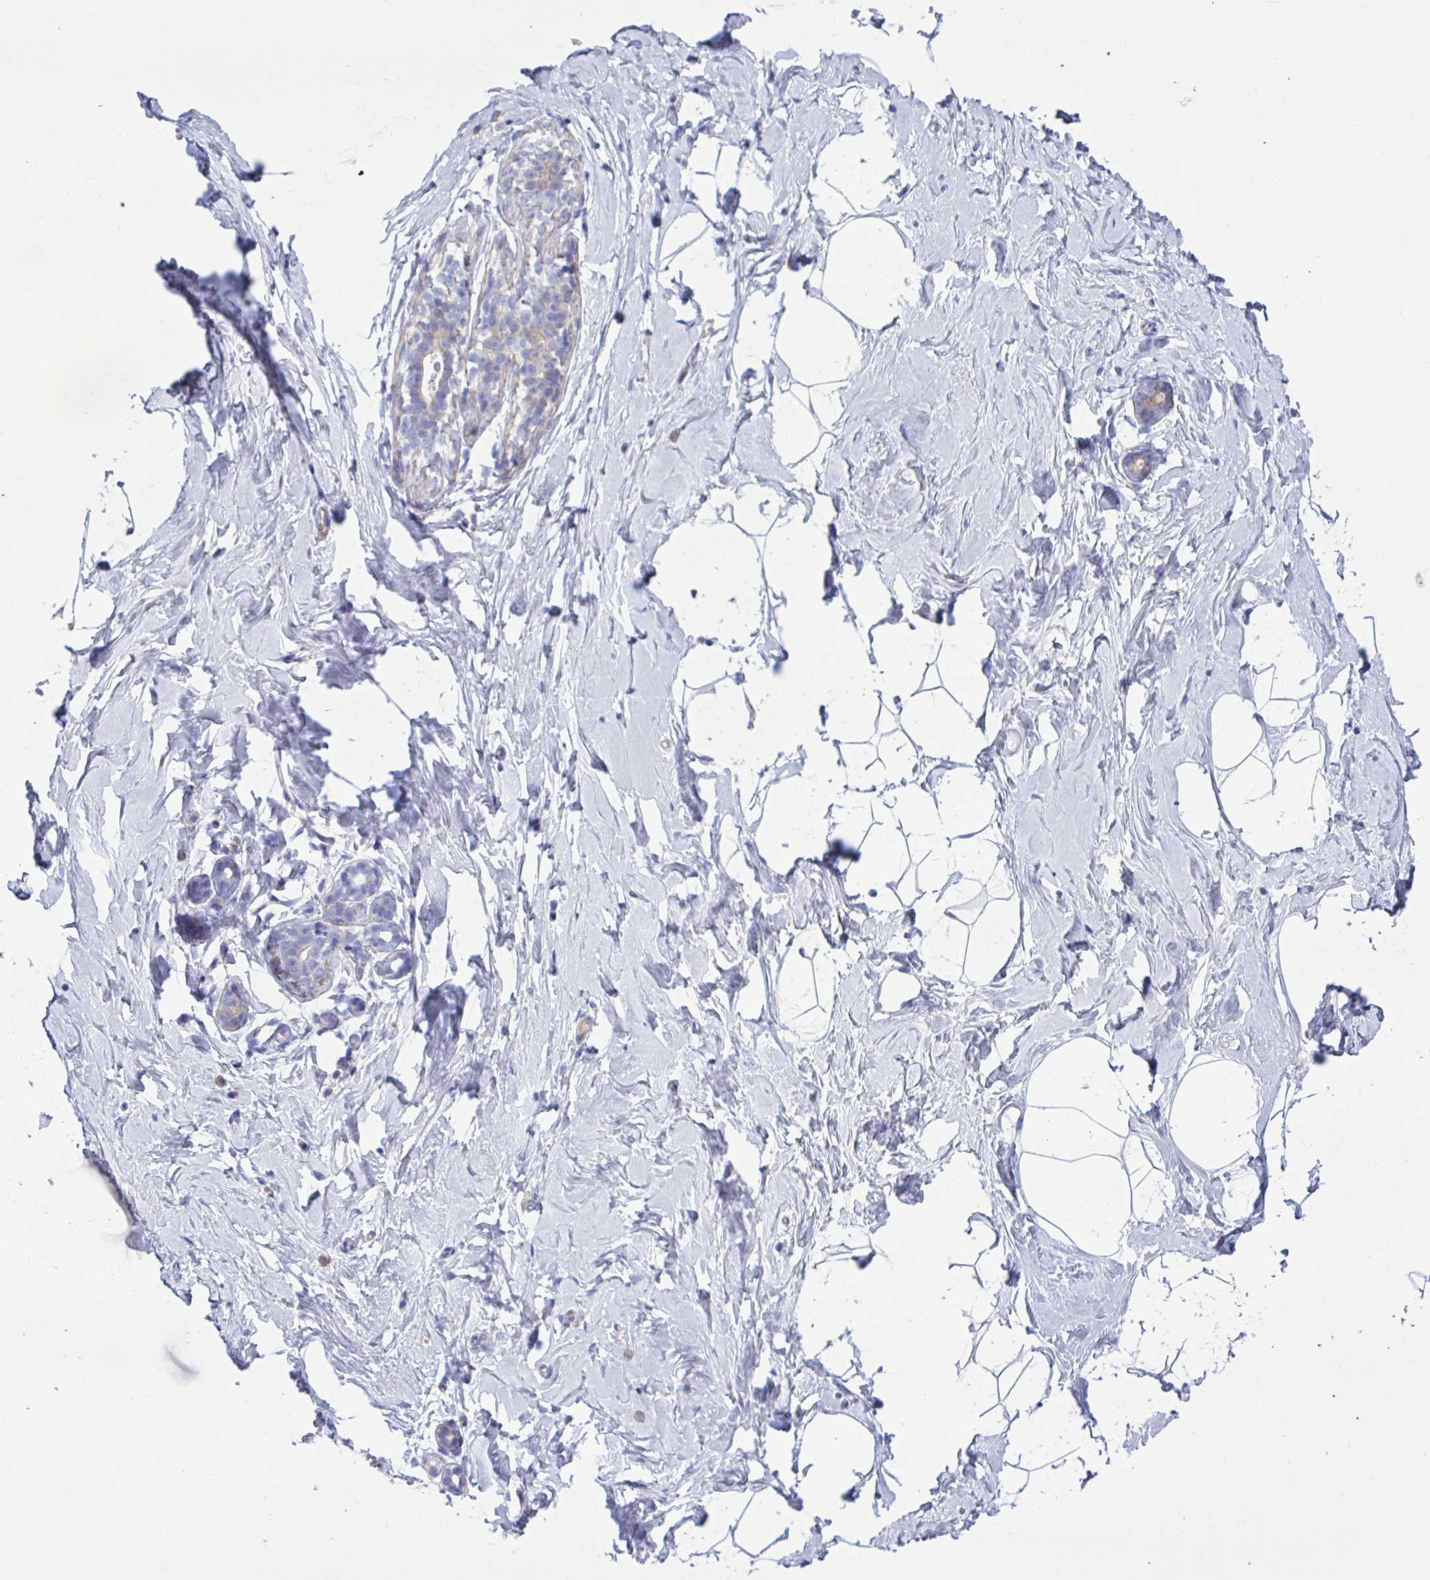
{"staining": {"intensity": "negative", "quantity": "none", "location": "none"}, "tissue": "breast", "cell_type": "Adipocytes", "image_type": "normal", "snomed": [{"axis": "morphology", "description": "Normal tissue, NOS"}, {"axis": "topography", "description": "Breast"}], "caption": "IHC histopathology image of unremarkable breast stained for a protein (brown), which exhibits no positivity in adipocytes. The staining was performed using DAB (3,3'-diaminobenzidine) to visualize the protein expression in brown, while the nuclei were stained in blue with hematoxylin (Magnification: 20x).", "gene": "SLC66A1", "patient": {"sex": "female", "age": 32}}